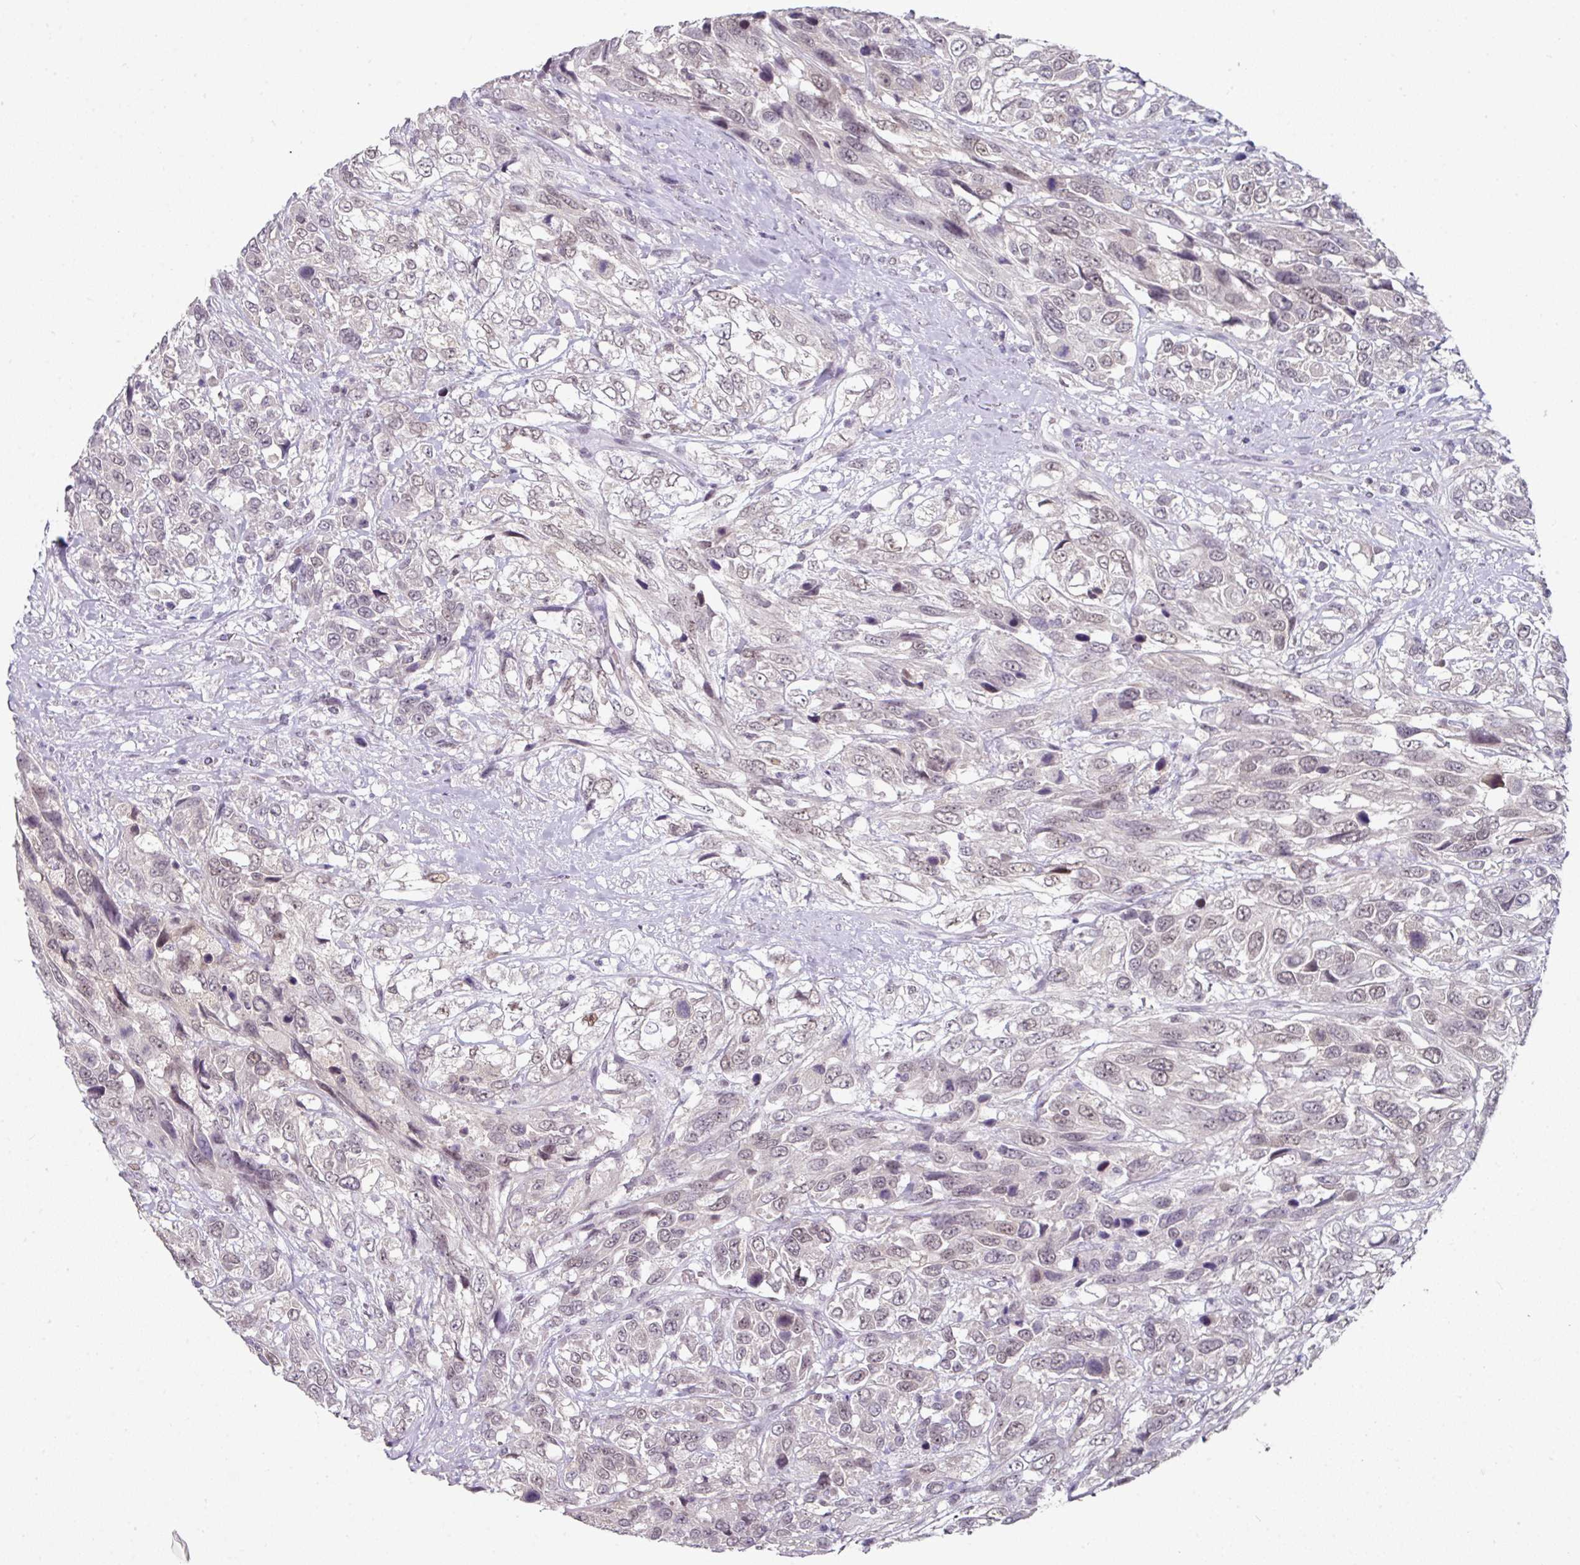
{"staining": {"intensity": "weak", "quantity": ">75%", "location": "nuclear"}, "tissue": "urothelial cancer", "cell_type": "Tumor cells", "image_type": "cancer", "snomed": [{"axis": "morphology", "description": "Urothelial carcinoma, High grade"}, {"axis": "topography", "description": "Urinary bladder"}], "caption": "The image exhibits a brown stain indicating the presence of a protein in the nuclear of tumor cells in urothelial cancer. The staining is performed using DAB brown chromogen to label protein expression. The nuclei are counter-stained blue using hematoxylin.", "gene": "ELK1", "patient": {"sex": "female", "age": 70}}